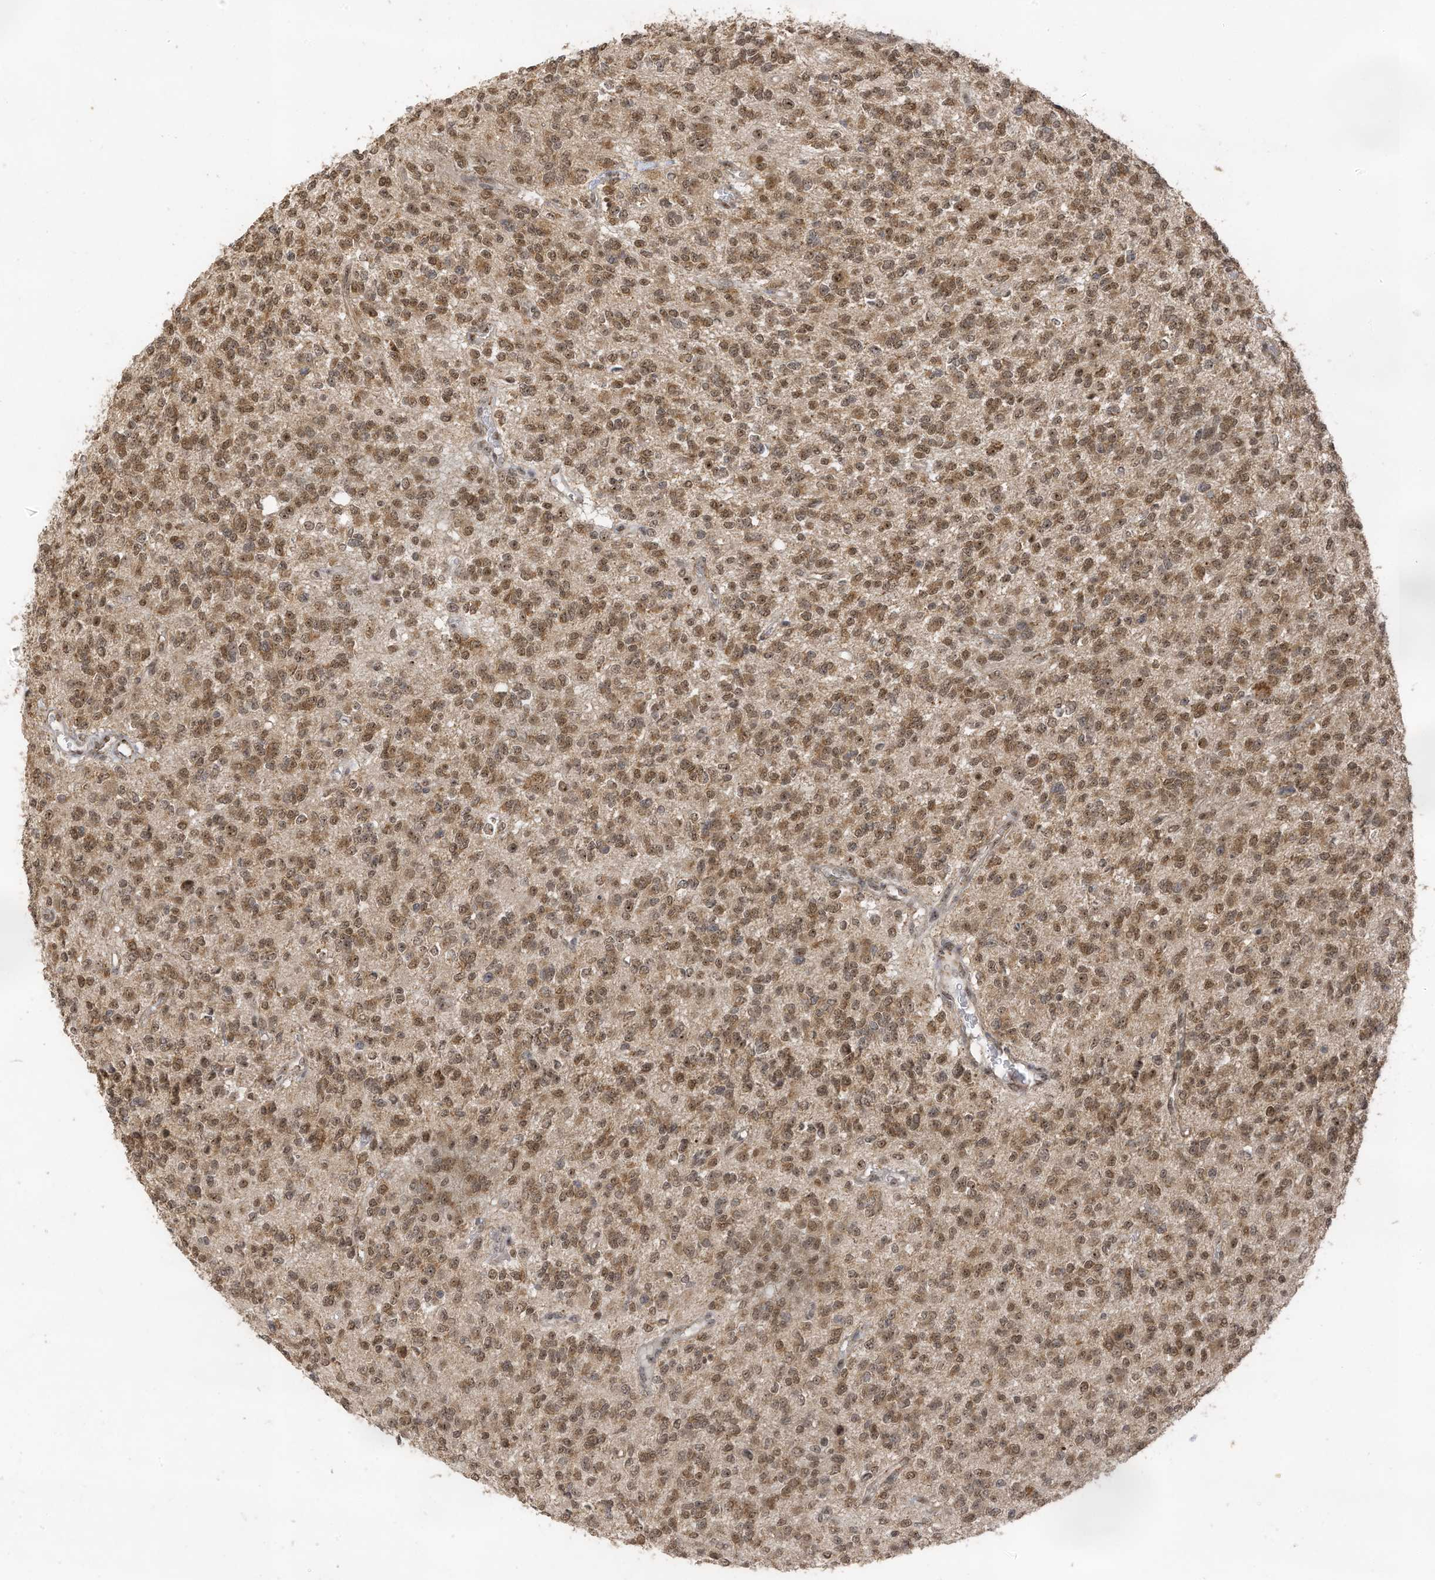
{"staining": {"intensity": "moderate", "quantity": ">75%", "location": "nuclear"}, "tissue": "glioma", "cell_type": "Tumor cells", "image_type": "cancer", "snomed": [{"axis": "morphology", "description": "Glioma, malignant, High grade"}, {"axis": "topography", "description": "Brain"}], "caption": "Protein positivity by immunohistochemistry shows moderate nuclear staining in approximately >75% of tumor cells in glioma. The protein is shown in brown color, while the nuclei are stained blue.", "gene": "ERLEC1", "patient": {"sex": "male", "age": 34}}